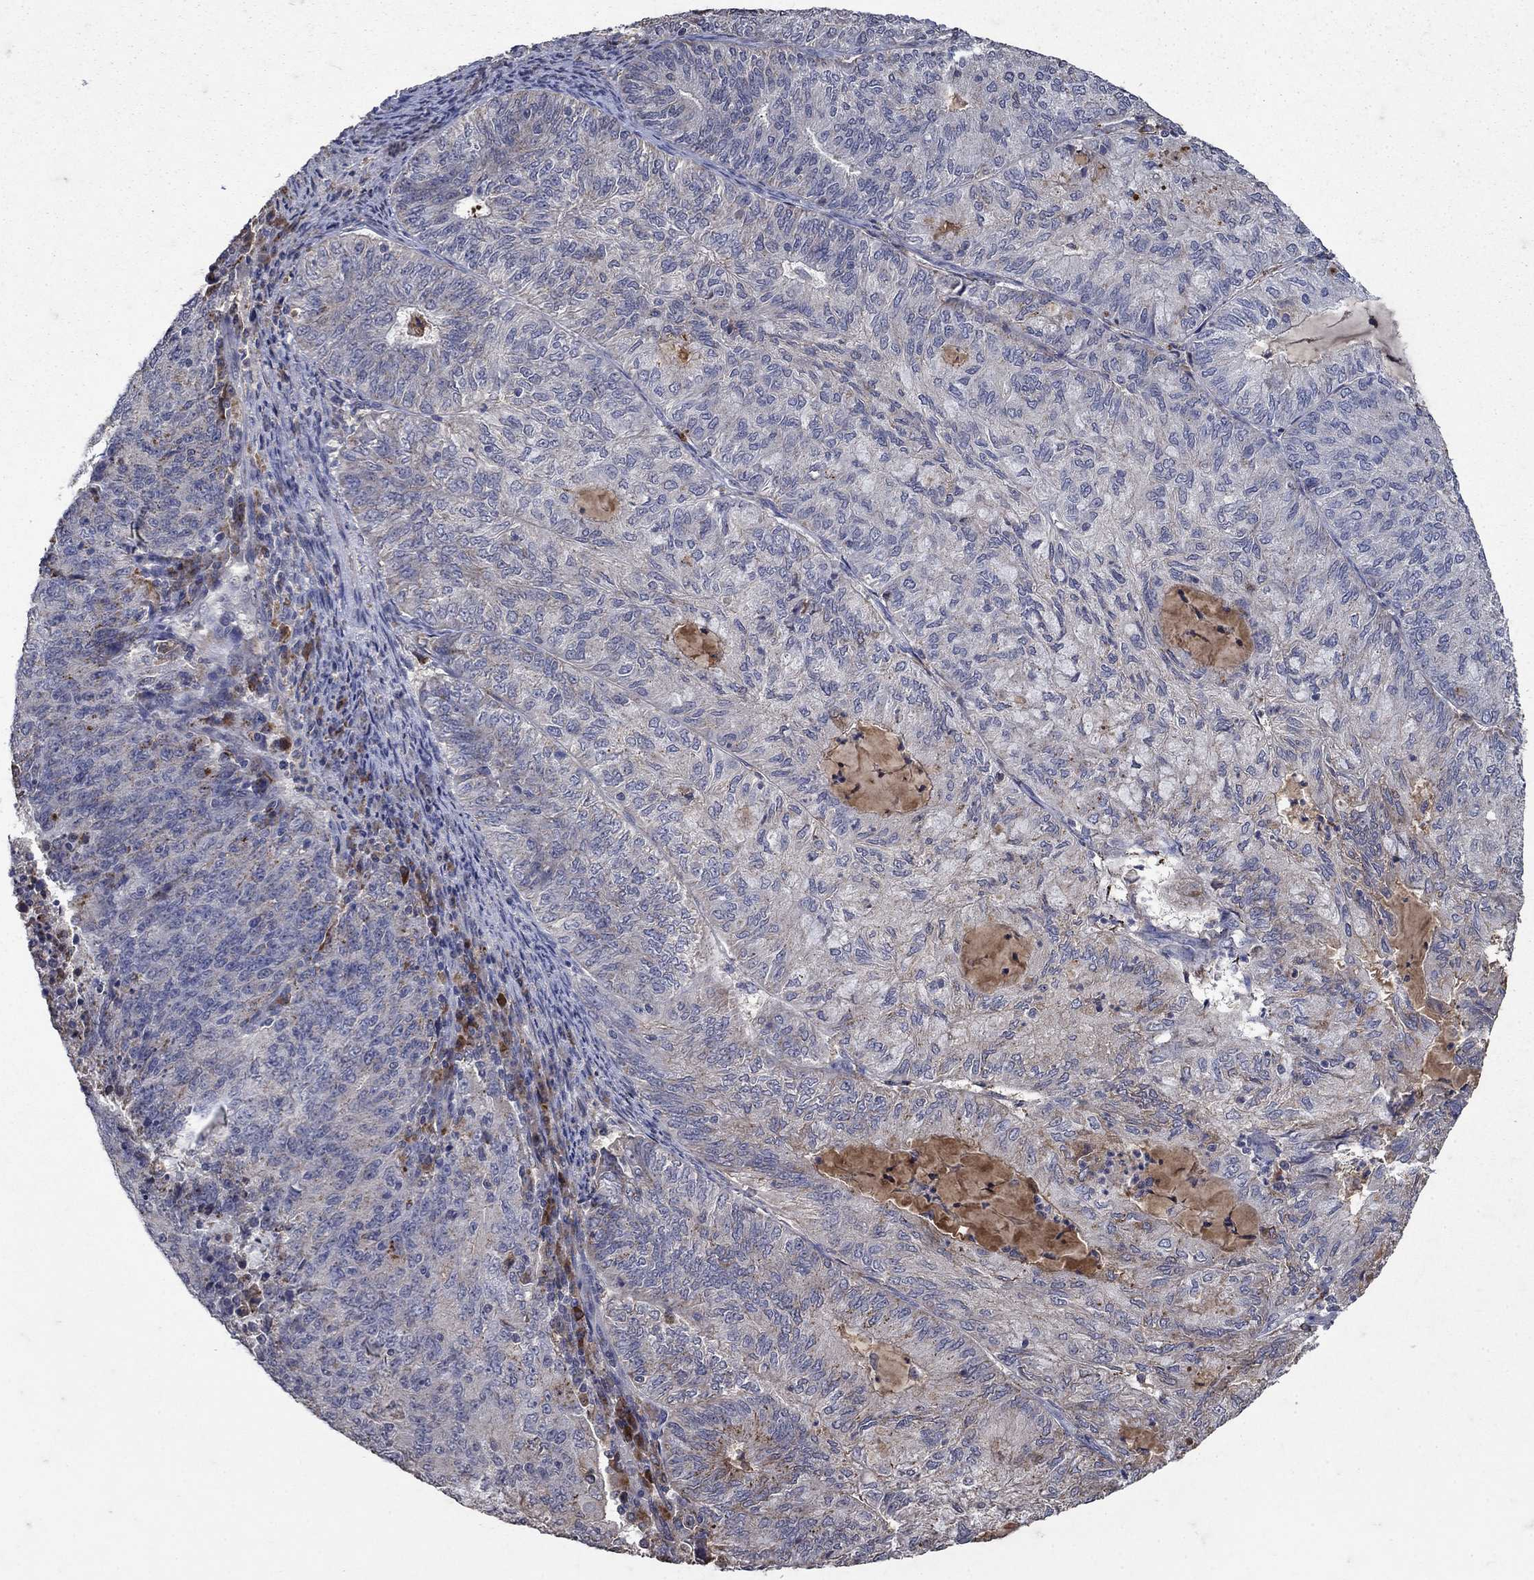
{"staining": {"intensity": "negative", "quantity": "none", "location": "none"}, "tissue": "endometrial cancer", "cell_type": "Tumor cells", "image_type": "cancer", "snomed": [{"axis": "morphology", "description": "Adenocarcinoma, NOS"}, {"axis": "topography", "description": "Endometrium"}], "caption": "High magnification brightfield microscopy of endometrial cancer stained with DAB (brown) and counterstained with hematoxylin (blue): tumor cells show no significant expression.", "gene": "NPC2", "patient": {"sex": "female", "age": 82}}